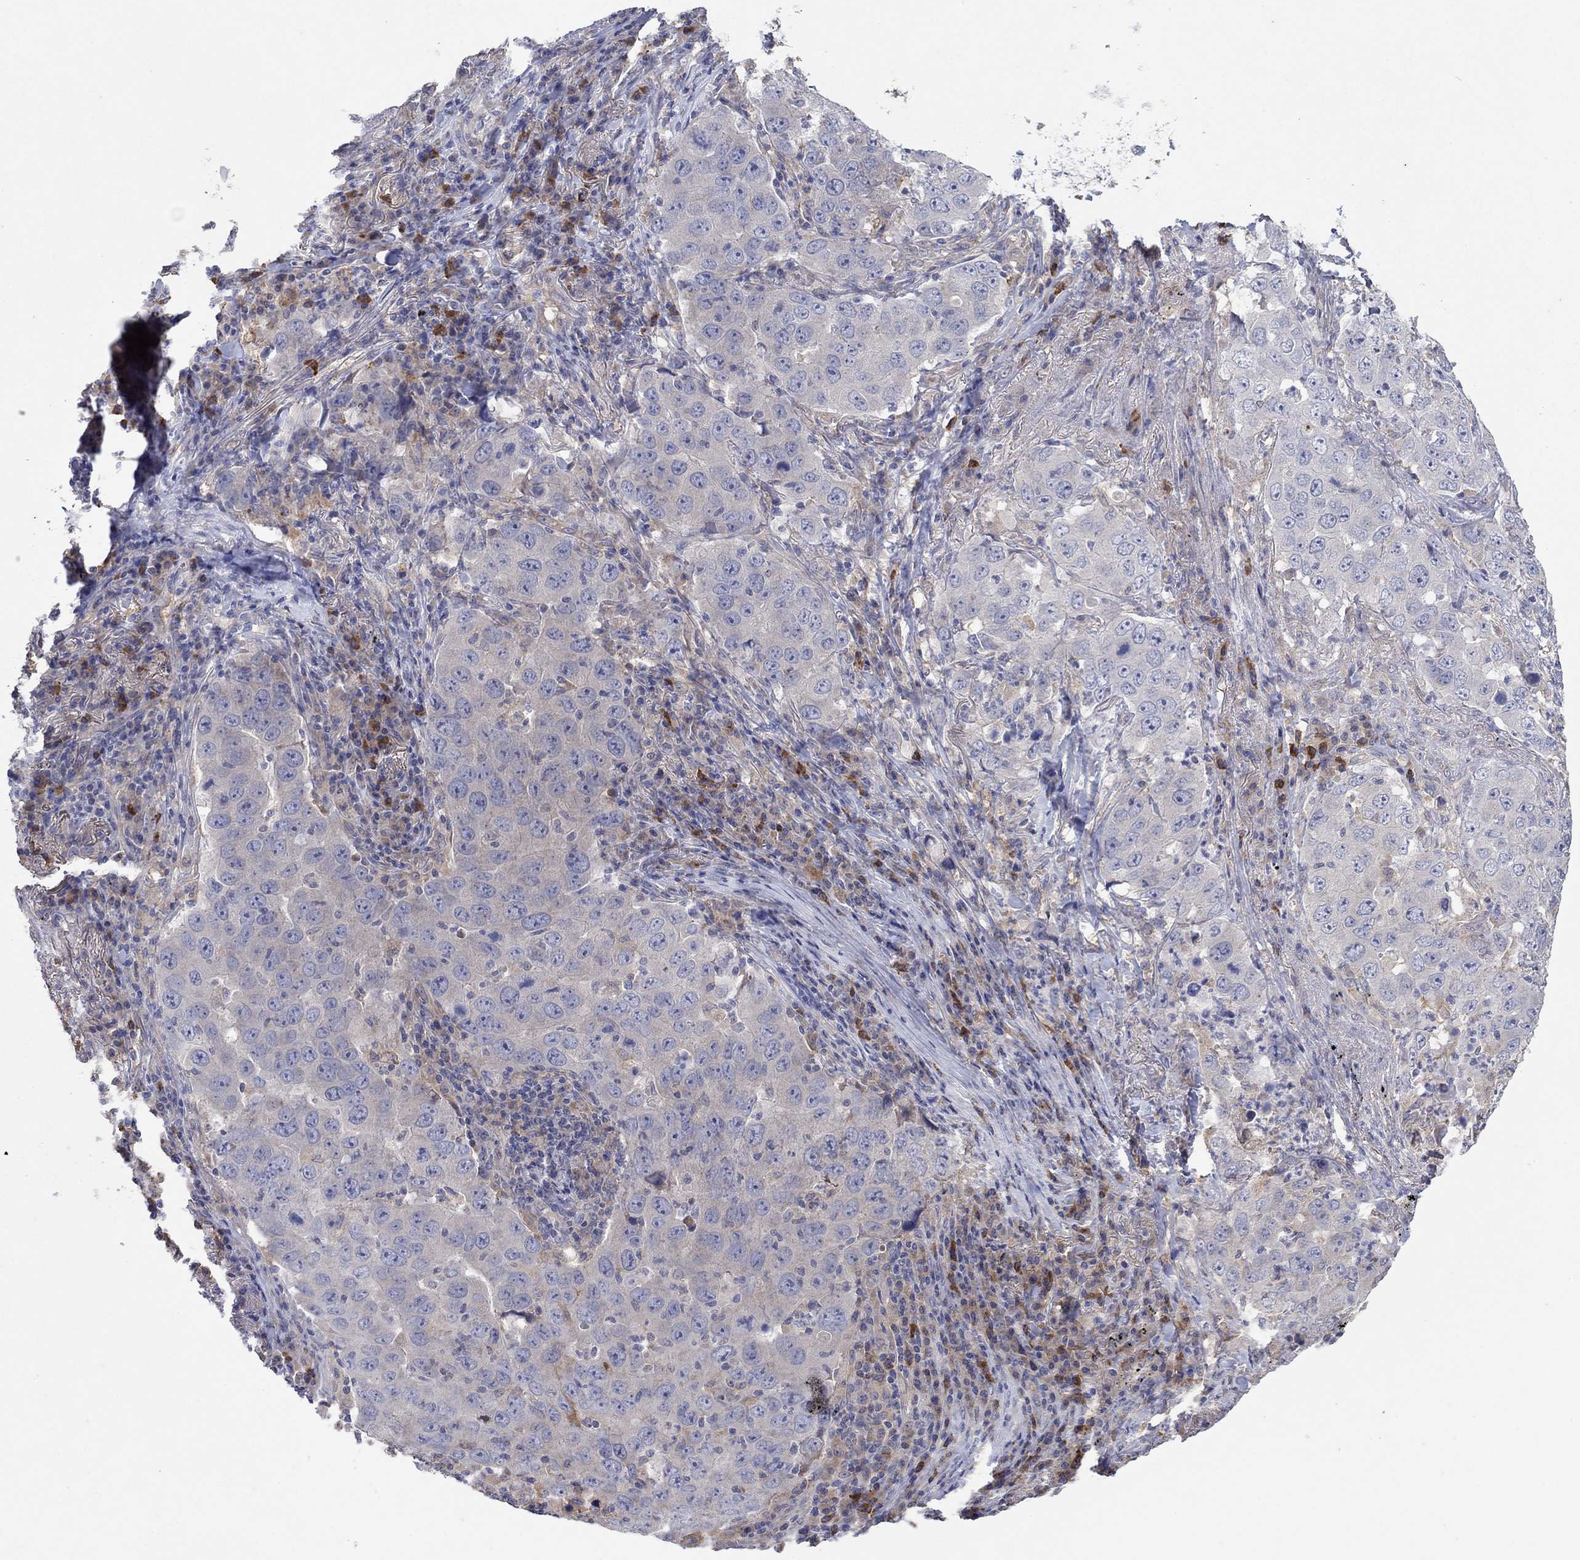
{"staining": {"intensity": "negative", "quantity": "none", "location": "none"}, "tissue": "lung cancer", "cell_type": "Tumor cells", "image_type": "cancer", "snomed": [{"axis": "morphology", "description": "Adenocarcinoma, NOS"}, {"axis": "topography", "description": "Lung"}], "caption": "High power microscopy image of an IHC micrograph of lung cancer (adenocarcinoma), revealing no significant staining in tumor cells.", "gene": "PLCL2", "patient": {"sex": "male", "age": 73}}